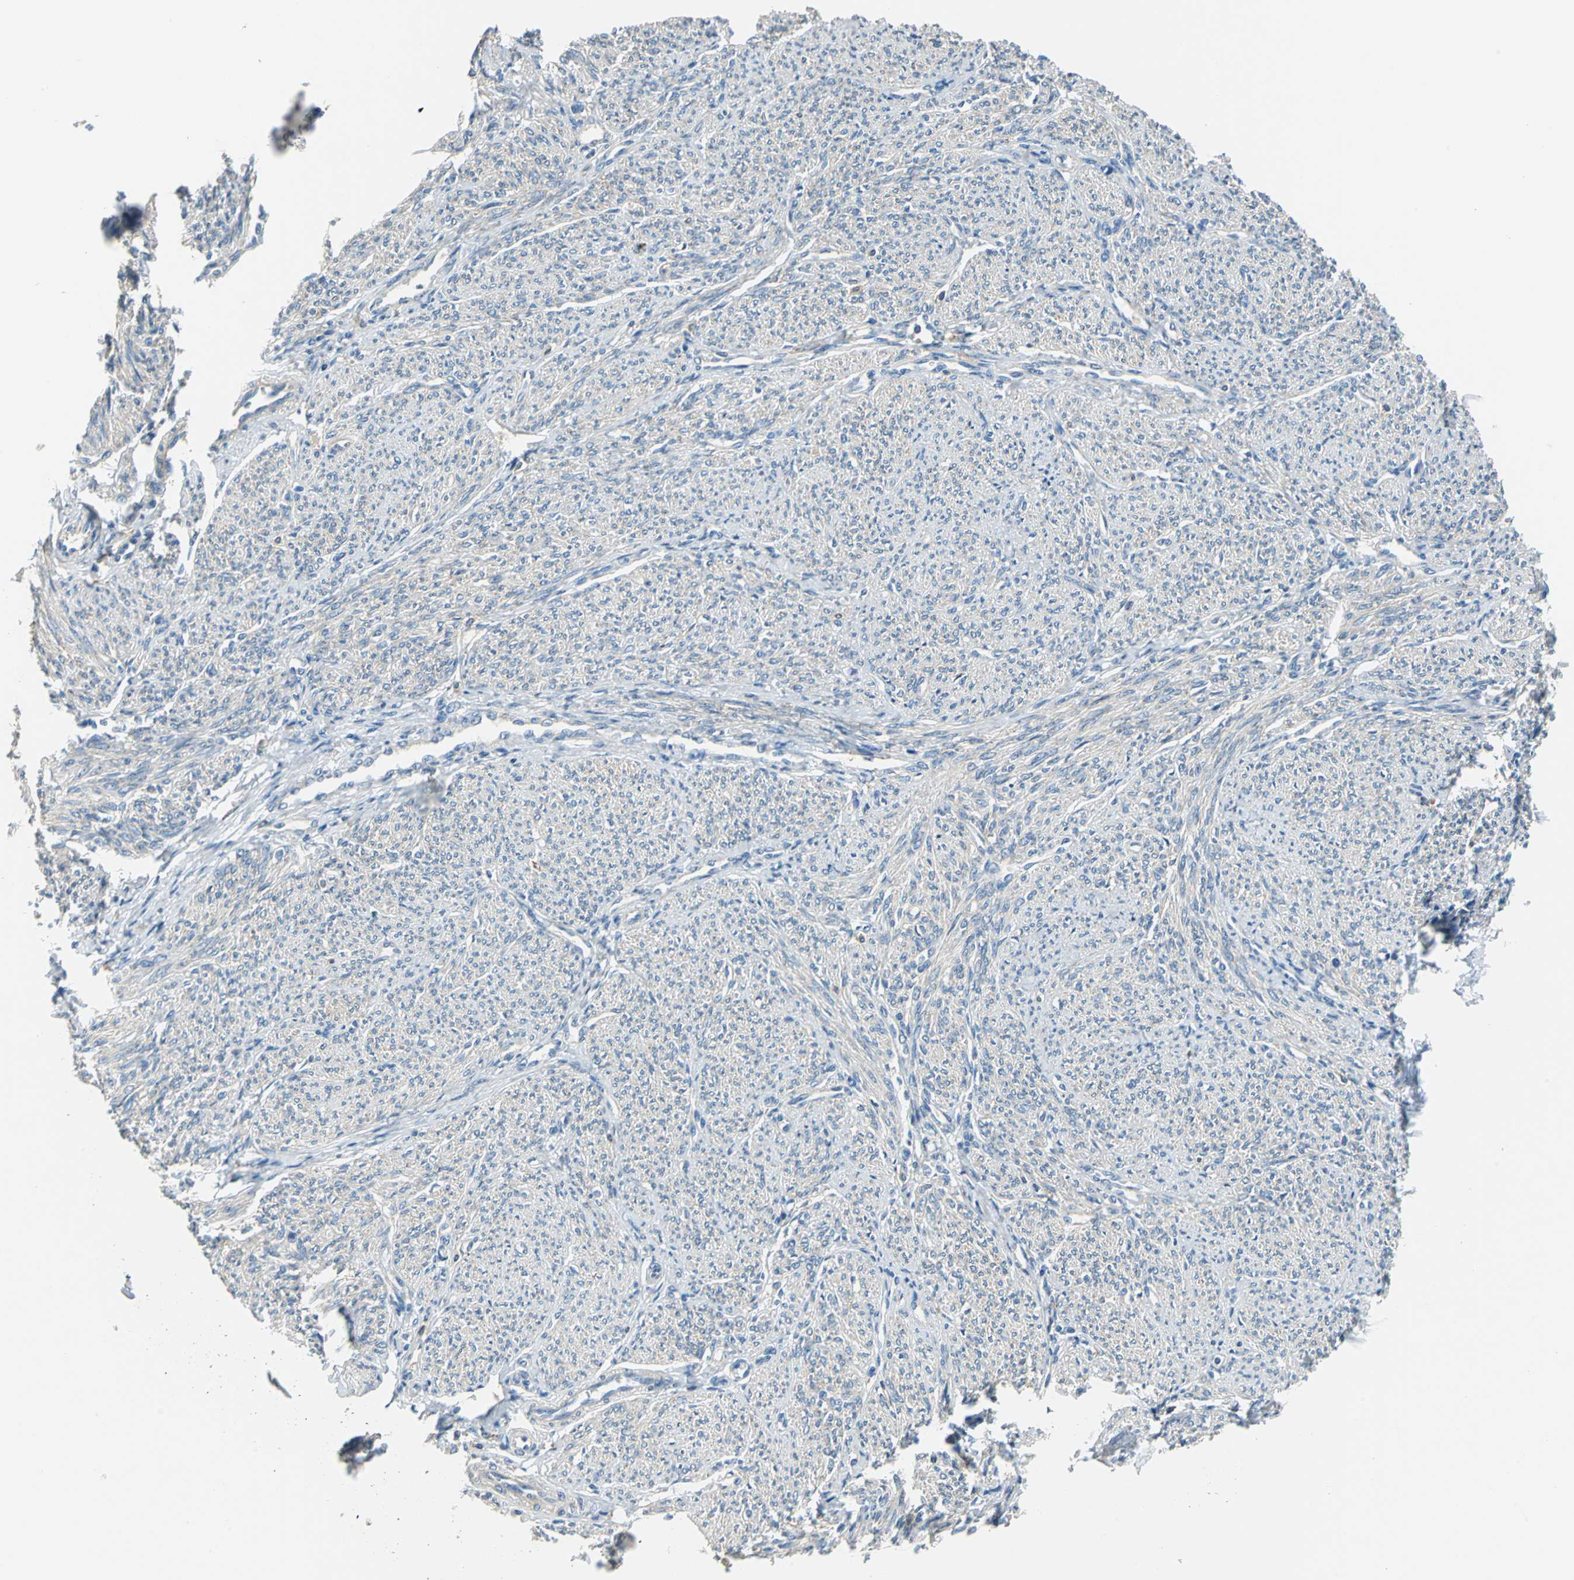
{"staining": {"intensity": "negative", "quantity": "none", "location": "none"}, "tissue": "smooth muscle", "cell_type": "Smooth muscle cells", "image_type": "normal", "snomed": [{"axis": "morphology", "description": "Normal tissue, NOS"}, {"axis": "topography", "description": "Smooth muscle"}], "caption": "Human smooth muscle stained for a protein using immunohistochemistry shows no staining in smooth muscle cells.", "gene": "PRKCA", "patient": {"sex": "female", "age": 65}}